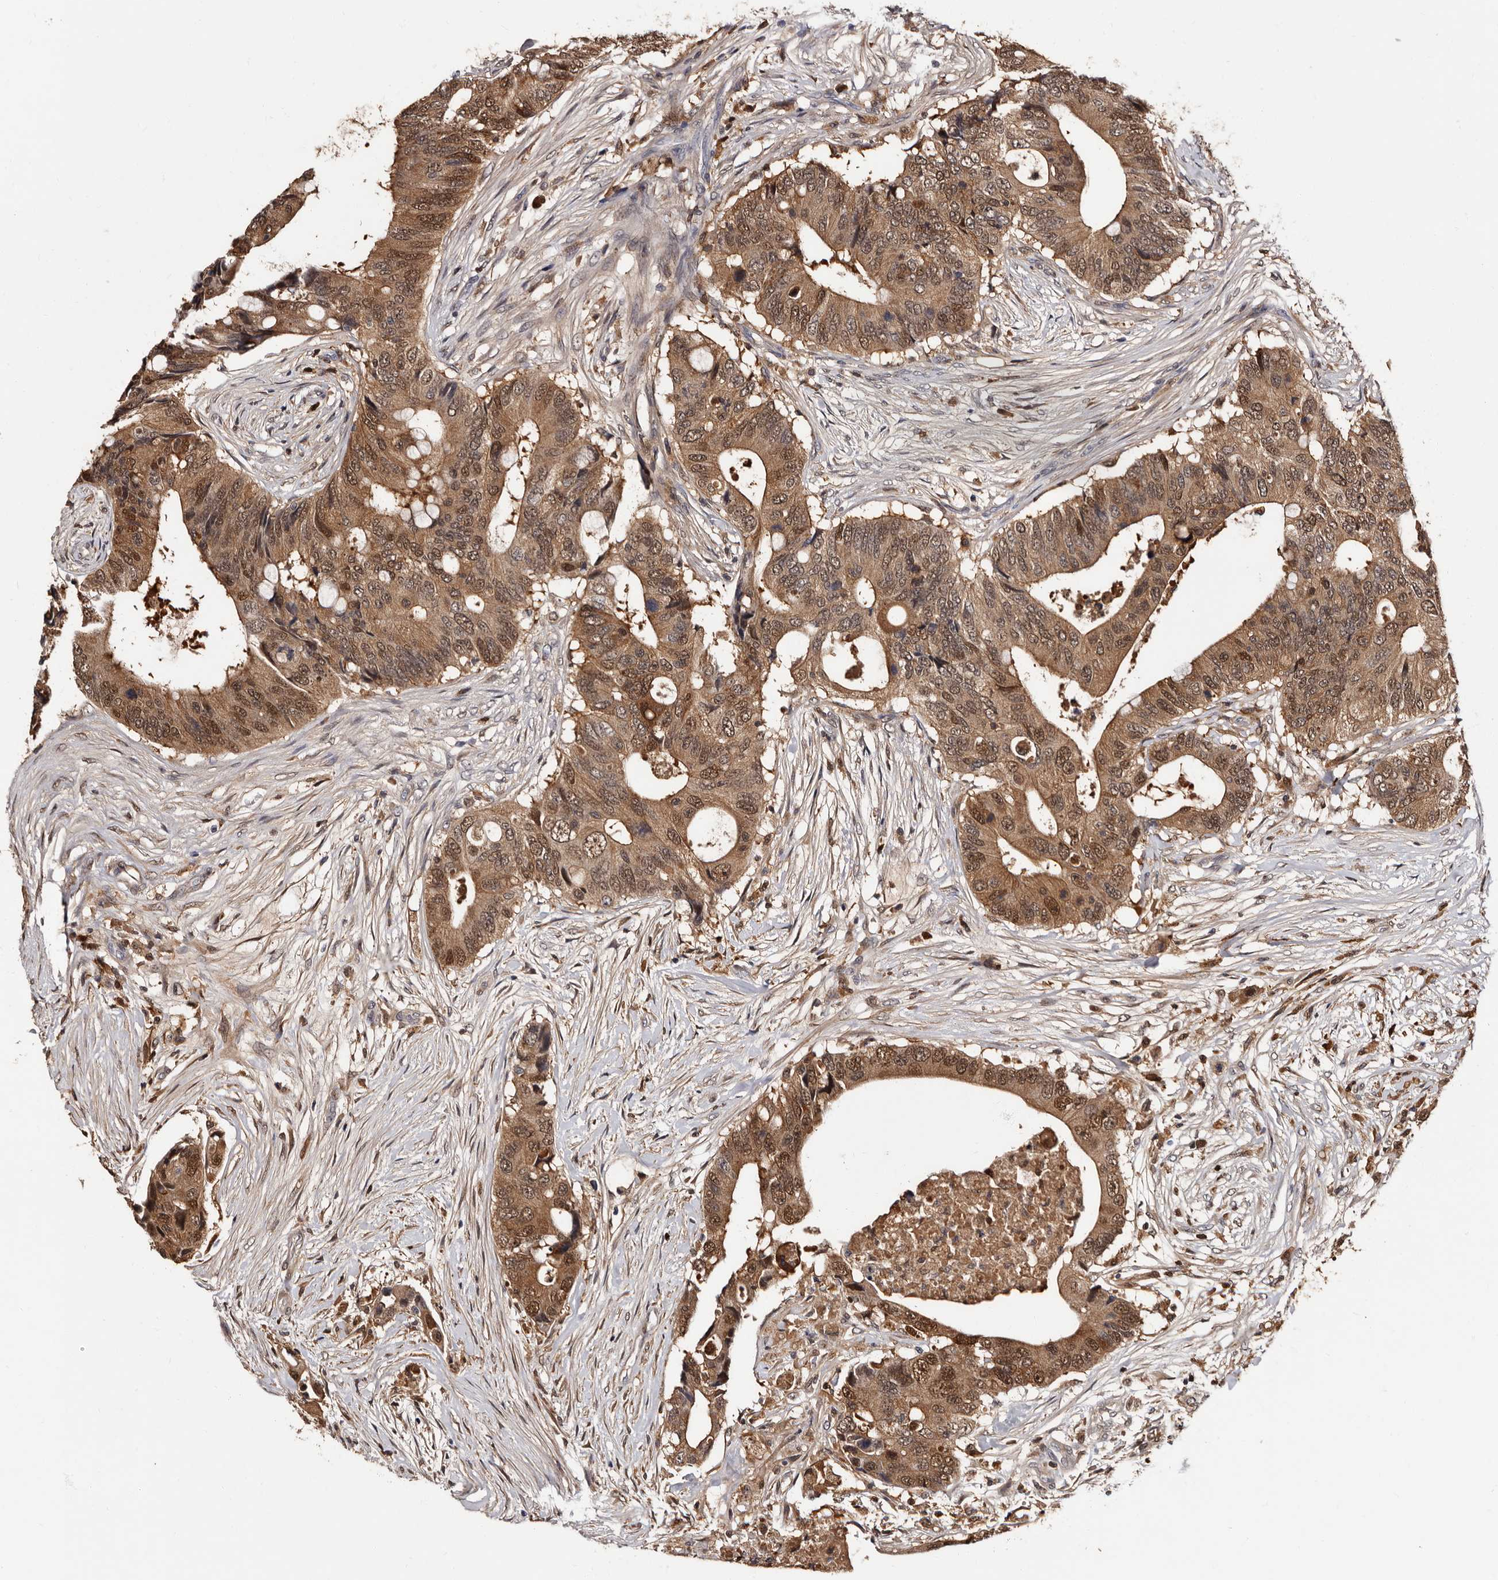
{"staining": {"intensity": "moderate", "quantity": ">75%", "location": "cytoplasmic/membranous,nuclear"}, "tissue": "colorectal cancer", "cell_type": "Tumor cells", "image_type": "cancer", "snomed": [{"axis": "morphology", "description": "Adenocarcinoma, NOS"}, {"axis": "topography", "description": "Colon"}], "caption": "Immunohistochemistry (IHC) (DAB) staining of human colorectal adenocarcinoma shows moderate cytoplasmic/membranous and nuclear protein expression in approximately >75% of tumor cells.", "gene": "DNPH1", "patient": {"sex": "male", "age": 71}}